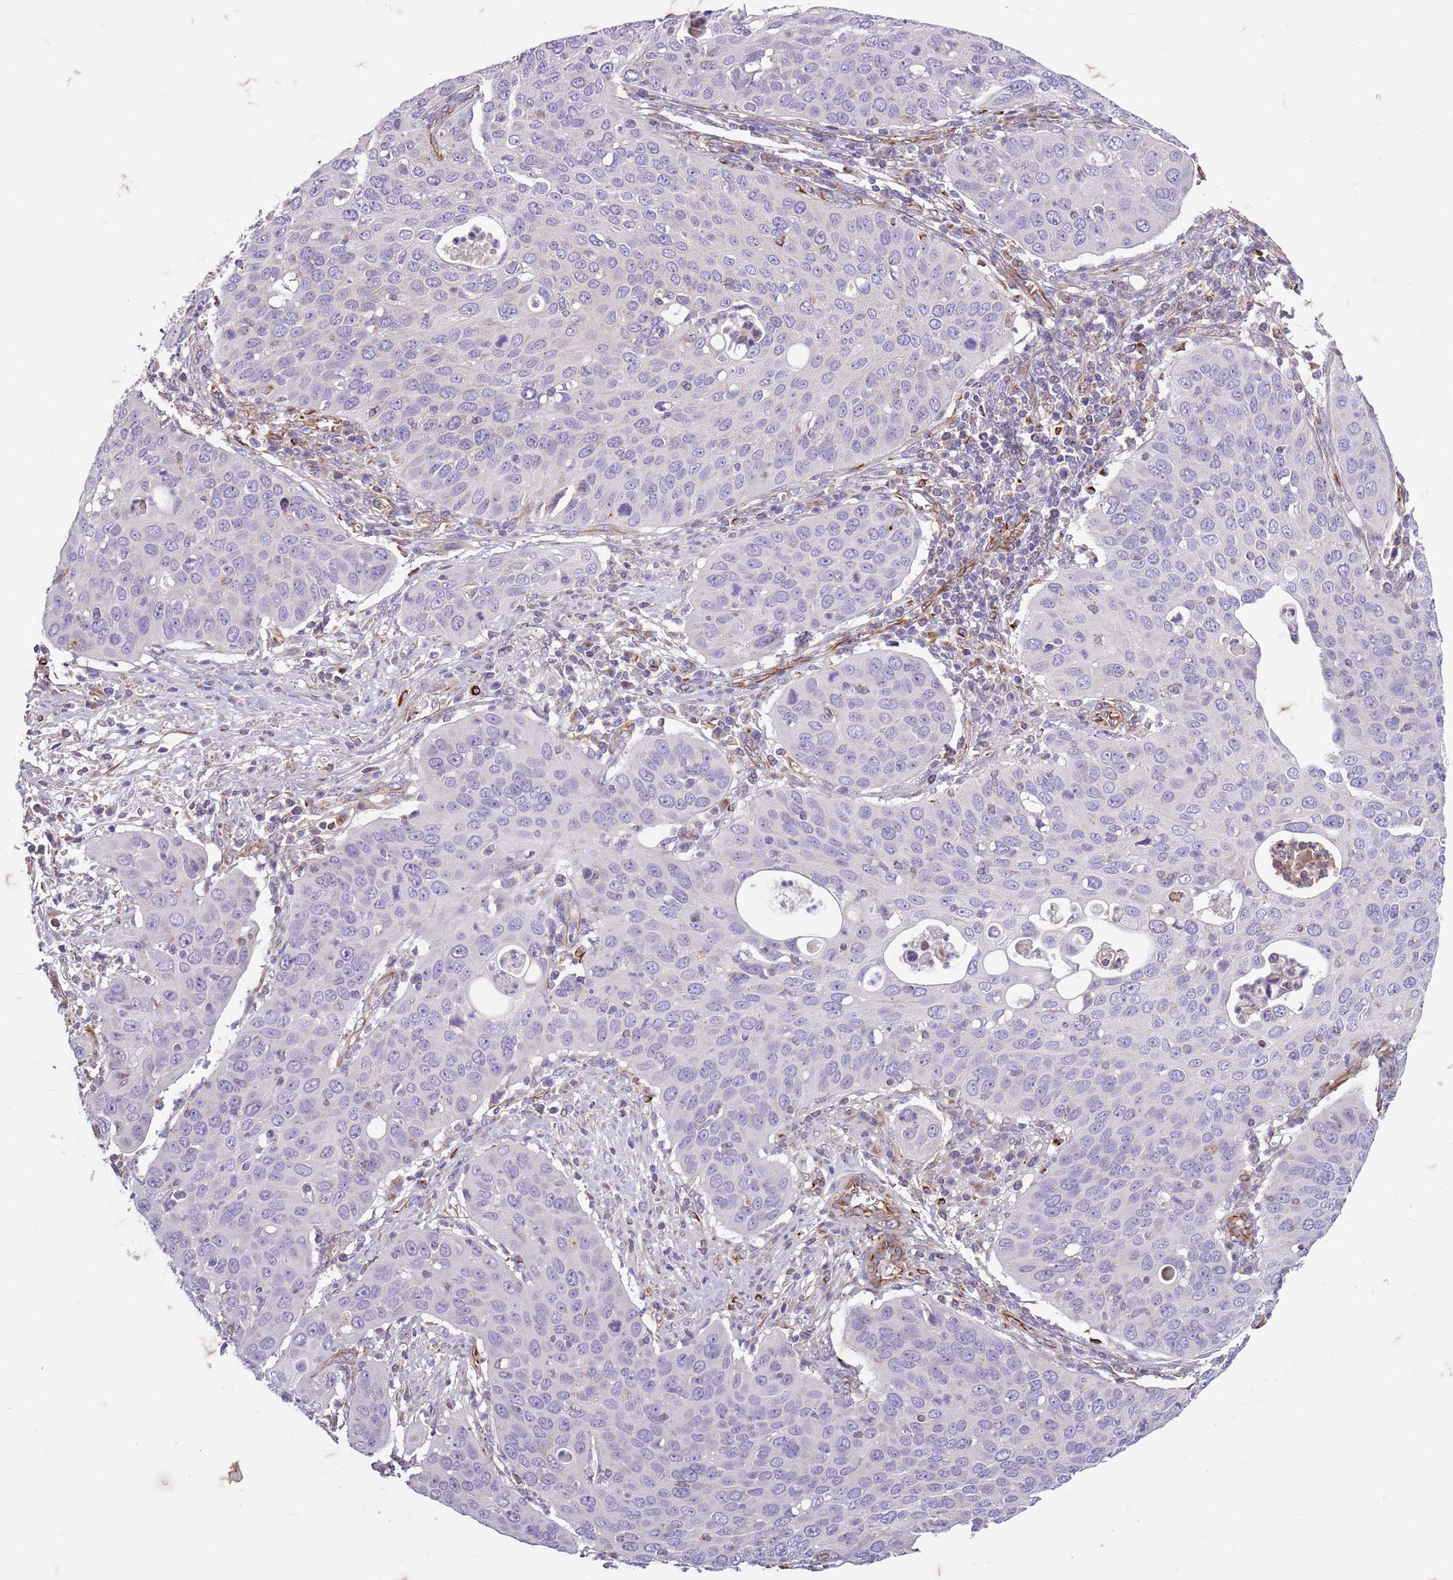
{"staining": {"intensity": "negative", "quantity": "none", "location": "none"}, "tissue": "cervical cancer", "cell_type": "Tumor cells", "image_type": "cancer", "snomed": [{"axis": "morphology", "description": "Squamous cell carcinoma, NOS"}, {"axis": "topography", "description": "Cervix"}], "caption": "Immunohistochemical staining of squamous cell carcinoma (cervical) exhibits no significant expression in tumor cells. The staining was performed using DAB to visualize the protein expression in brown, while the nuclei were stained in blue with hematoxylin (Magnification: 20x).", "gene": "TAS2R38", "patient": {"sex": "female", "age": 36}}